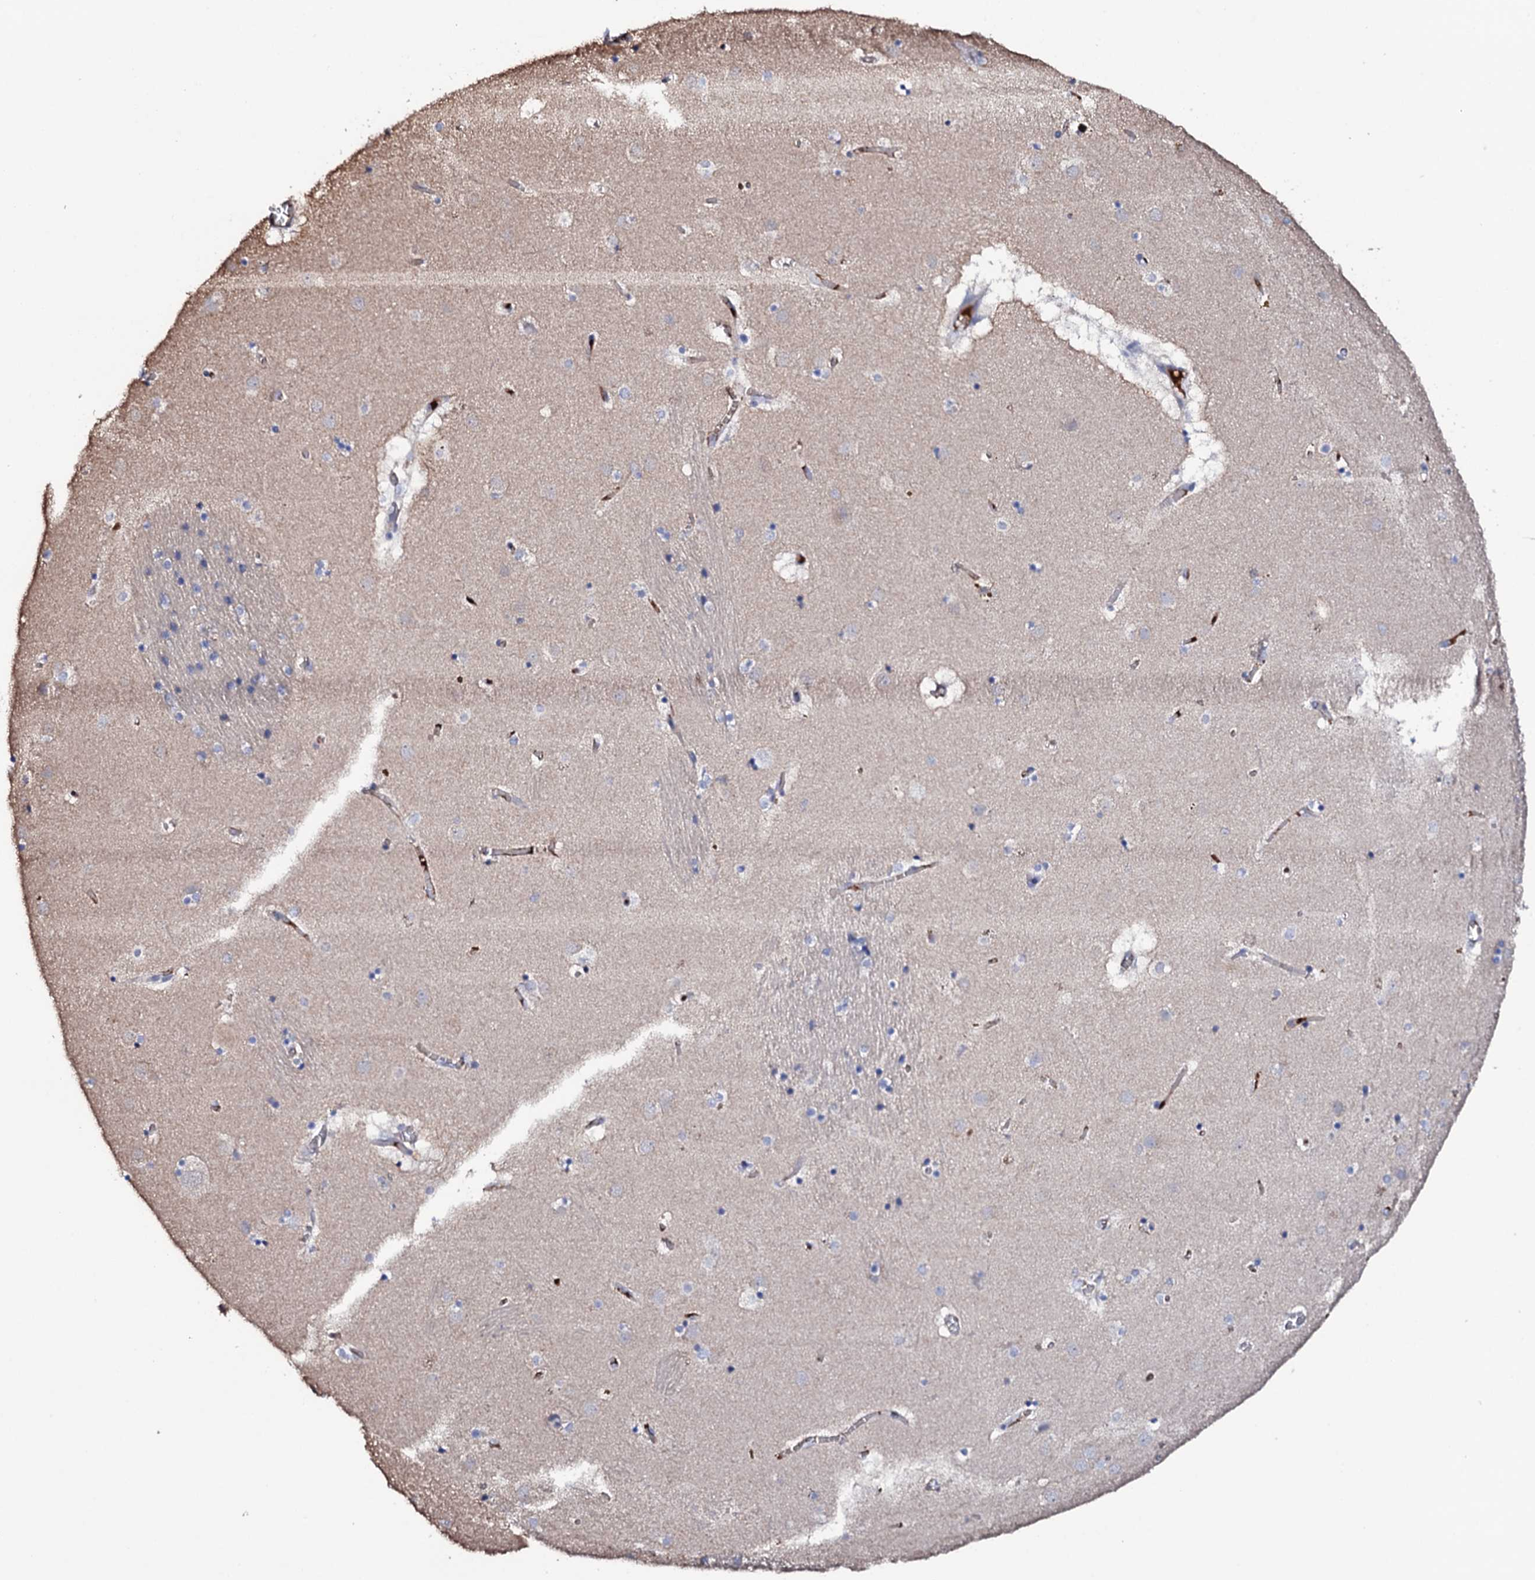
{"staining": {"intensity": "negative", "quantity": "none", "location": "none"}, "tissue": "caudate", "cell_type": "Glial cells", "image_type": "normal", "snomed": [{"axis": "morphology", "description": "Normal tissue, NOS"}, {"axis": "topography", "description": "Lateral ventricle wall"}], "caption": "This is a micrograph of immunohistochemistry (IHC) staining of normal caudate, which shows no expression in glial cells.", "gene": "TCAF2C", "patient": {"sex": "male", "age": 70}}